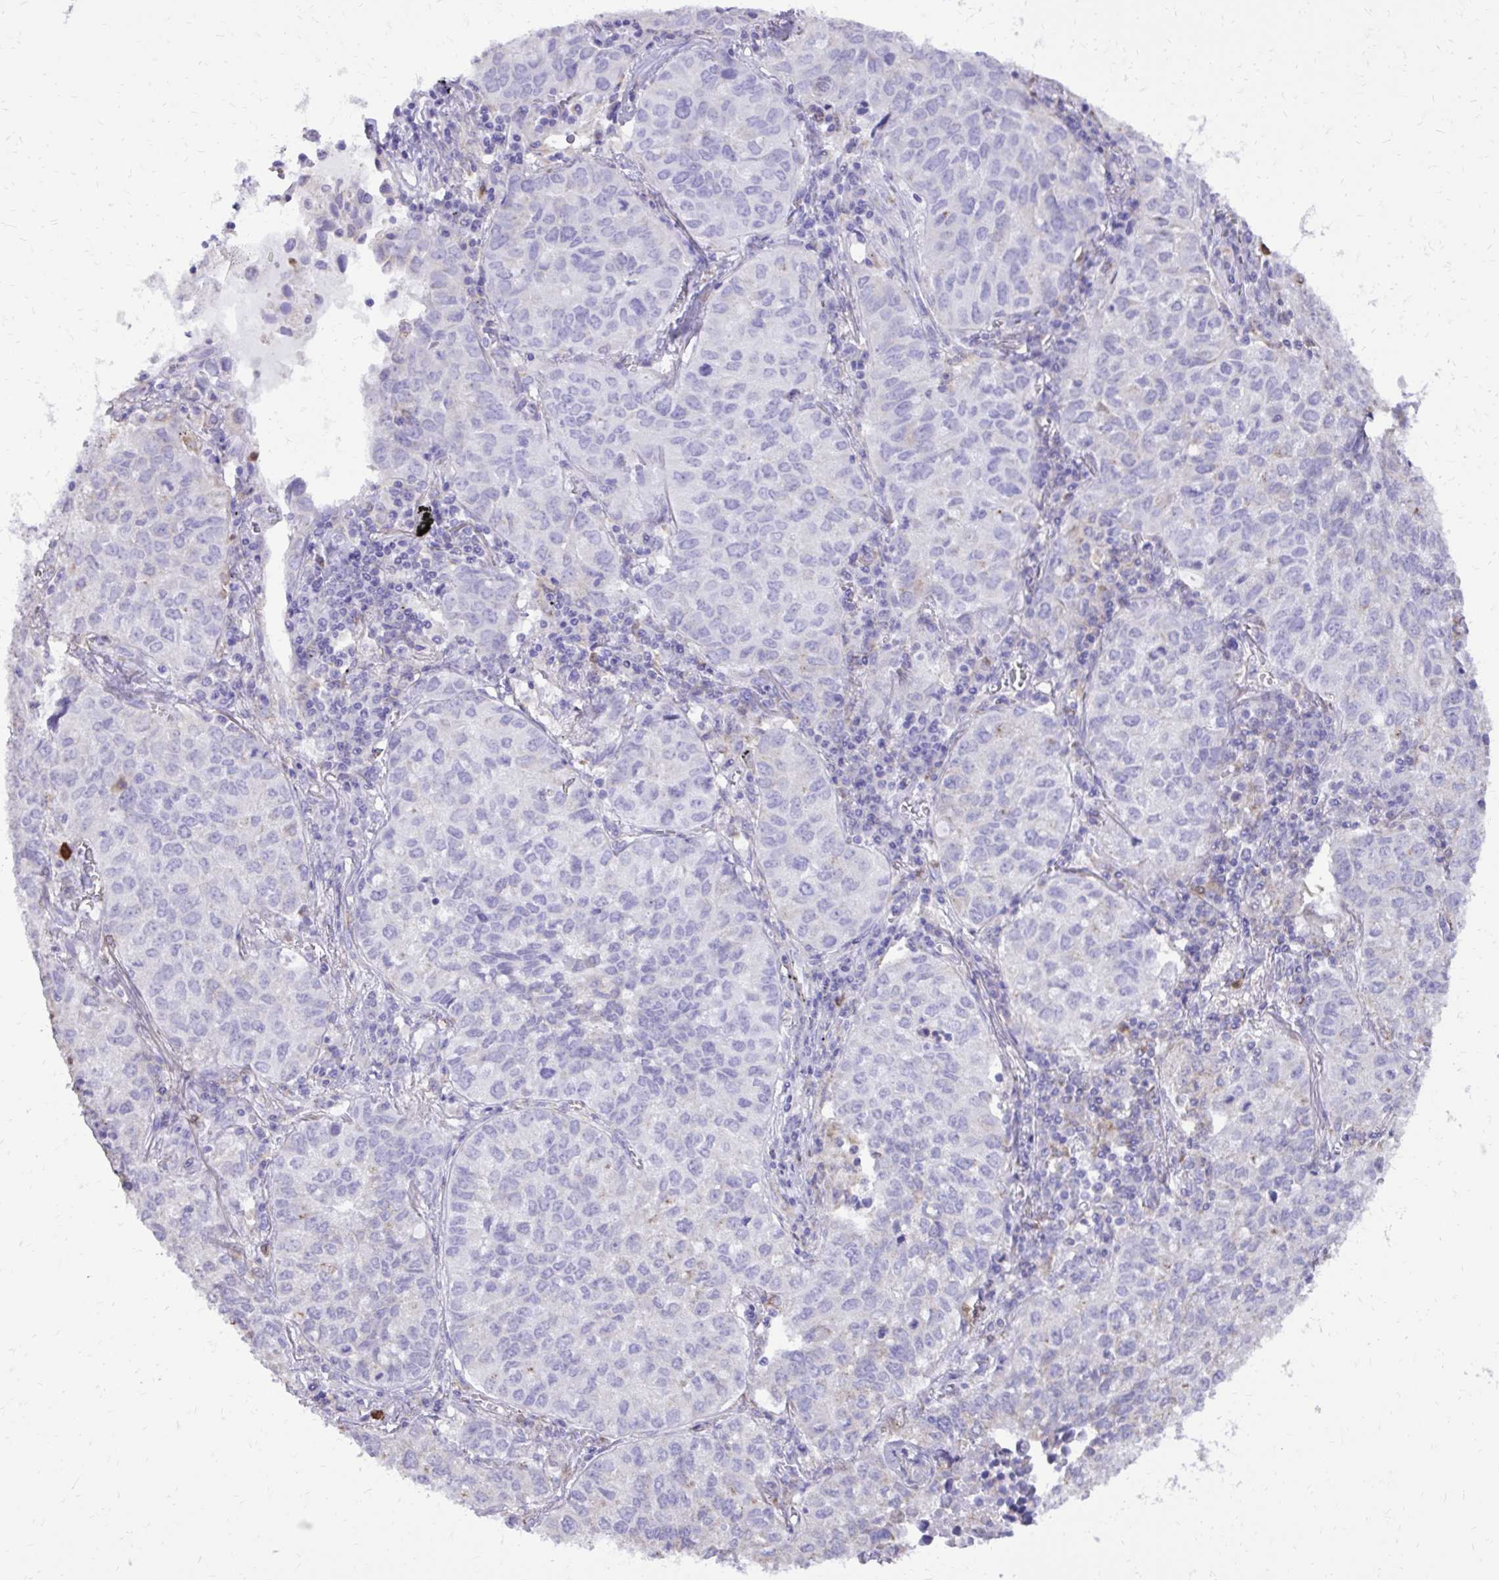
{"staining": {"intensity": "negative", "quantity": "none", "location": "none"}, "tissue": "lung cancer", "cell_type": "Tumor cells", "image_type": "cancer", "snomed": [{"axis": "morphology", "description": "Adenocarcinoma, NOS"}, {"axis": "topography", "description": "Lung"}], "caption": "A high-resolution image shows immunohistochemistry staining of lung adenocarcinoma, which demonstrates no significant positivity in tumor cells.", "gene": "CAT", "patient": {"sex": "female", "age": 50}}